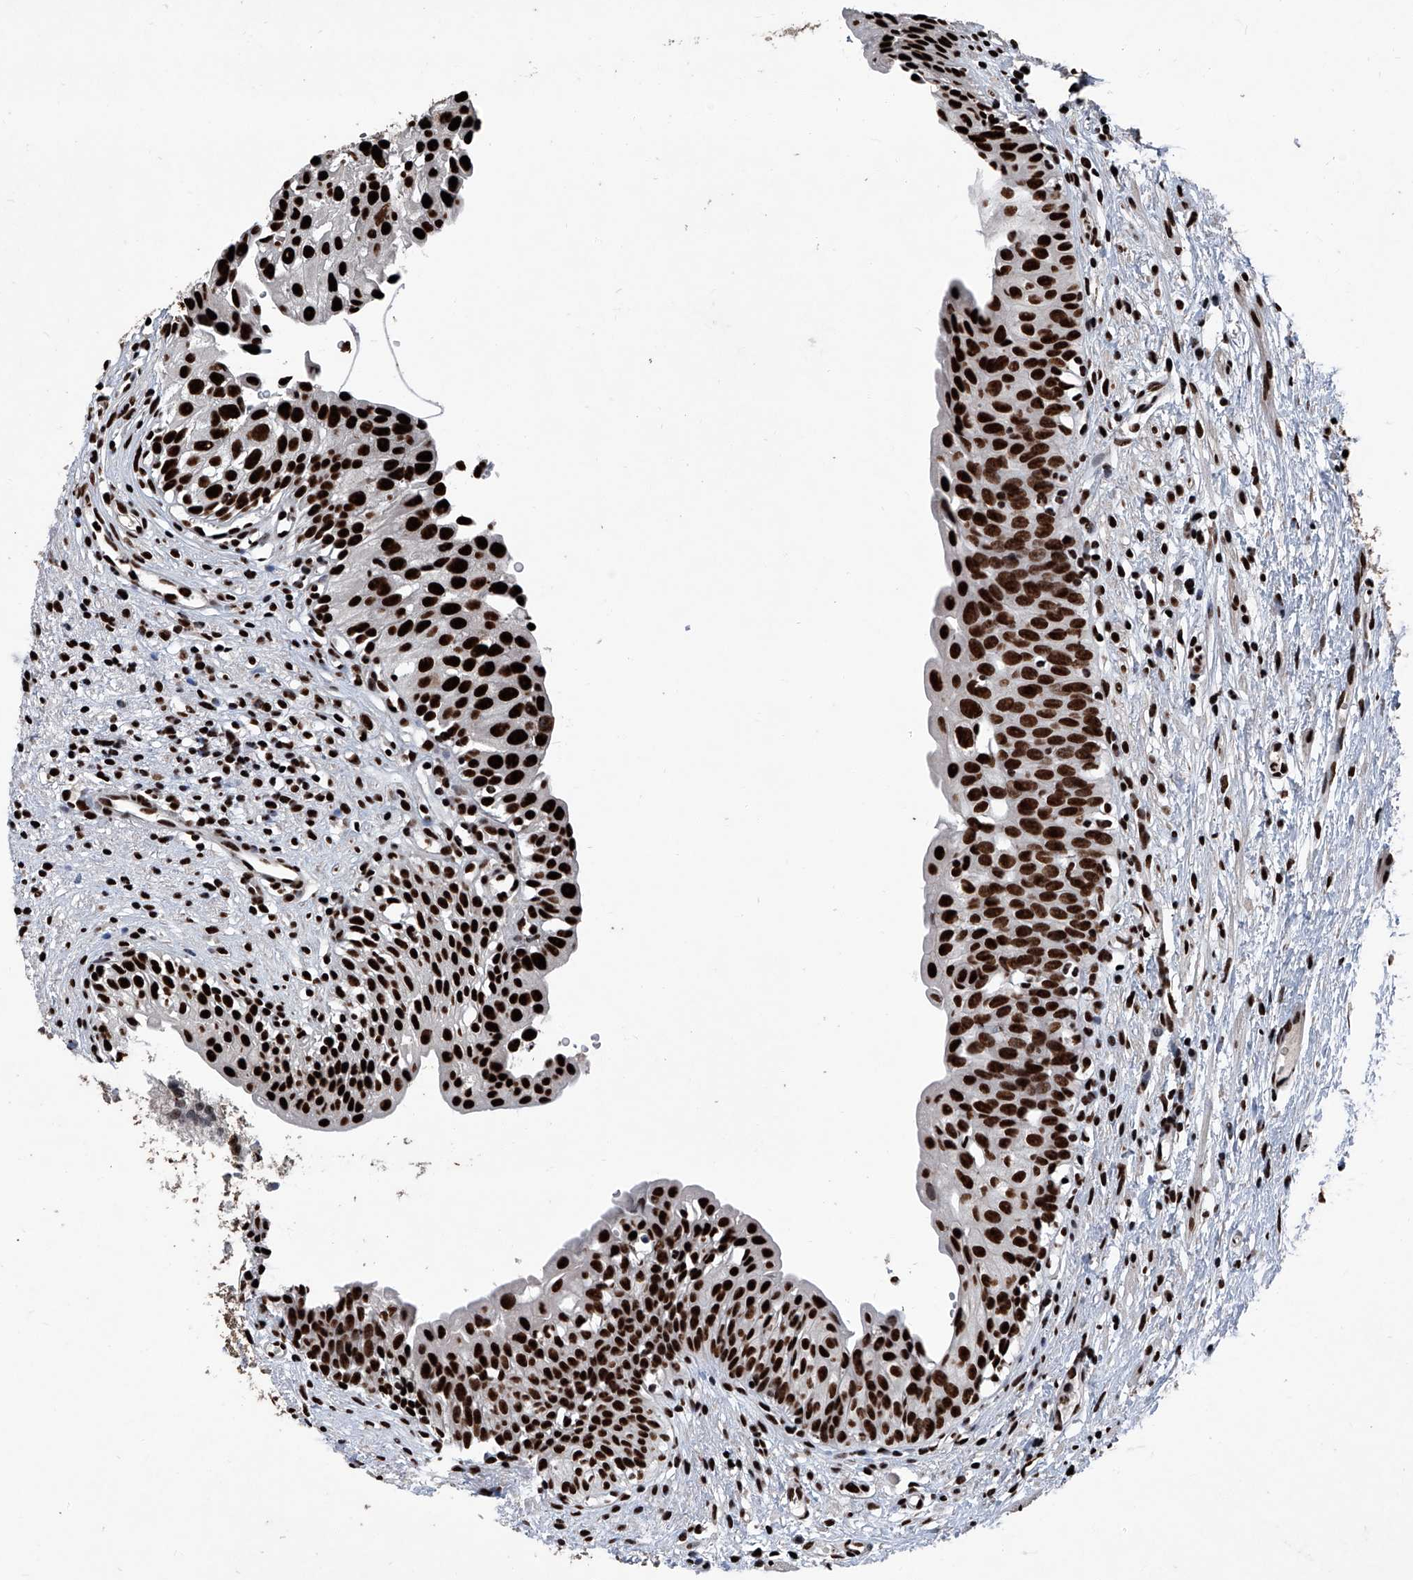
{"staining": {"intensity": "strong", "quantity": ">75%", "location": "nuclear"}, "tissue": "urinary bladder", "cell_type": "Urothelial cells", "image_type": "normal", "snomed": [{"axis": "morphology", "description": "Normal tissue, NOS"}, {"axis": "topography", "description": "Urinary bladder"}], "caption": "Normal urinary bladder shows strong nuclear expression in about >75% of urothelial cells, visualized by immunohistochemistry. The protein of interest is shown in brown color, while the nuclei are stained blue.", "gene": "DDX39B", "patient": {"sex": "male", "age": 51}}